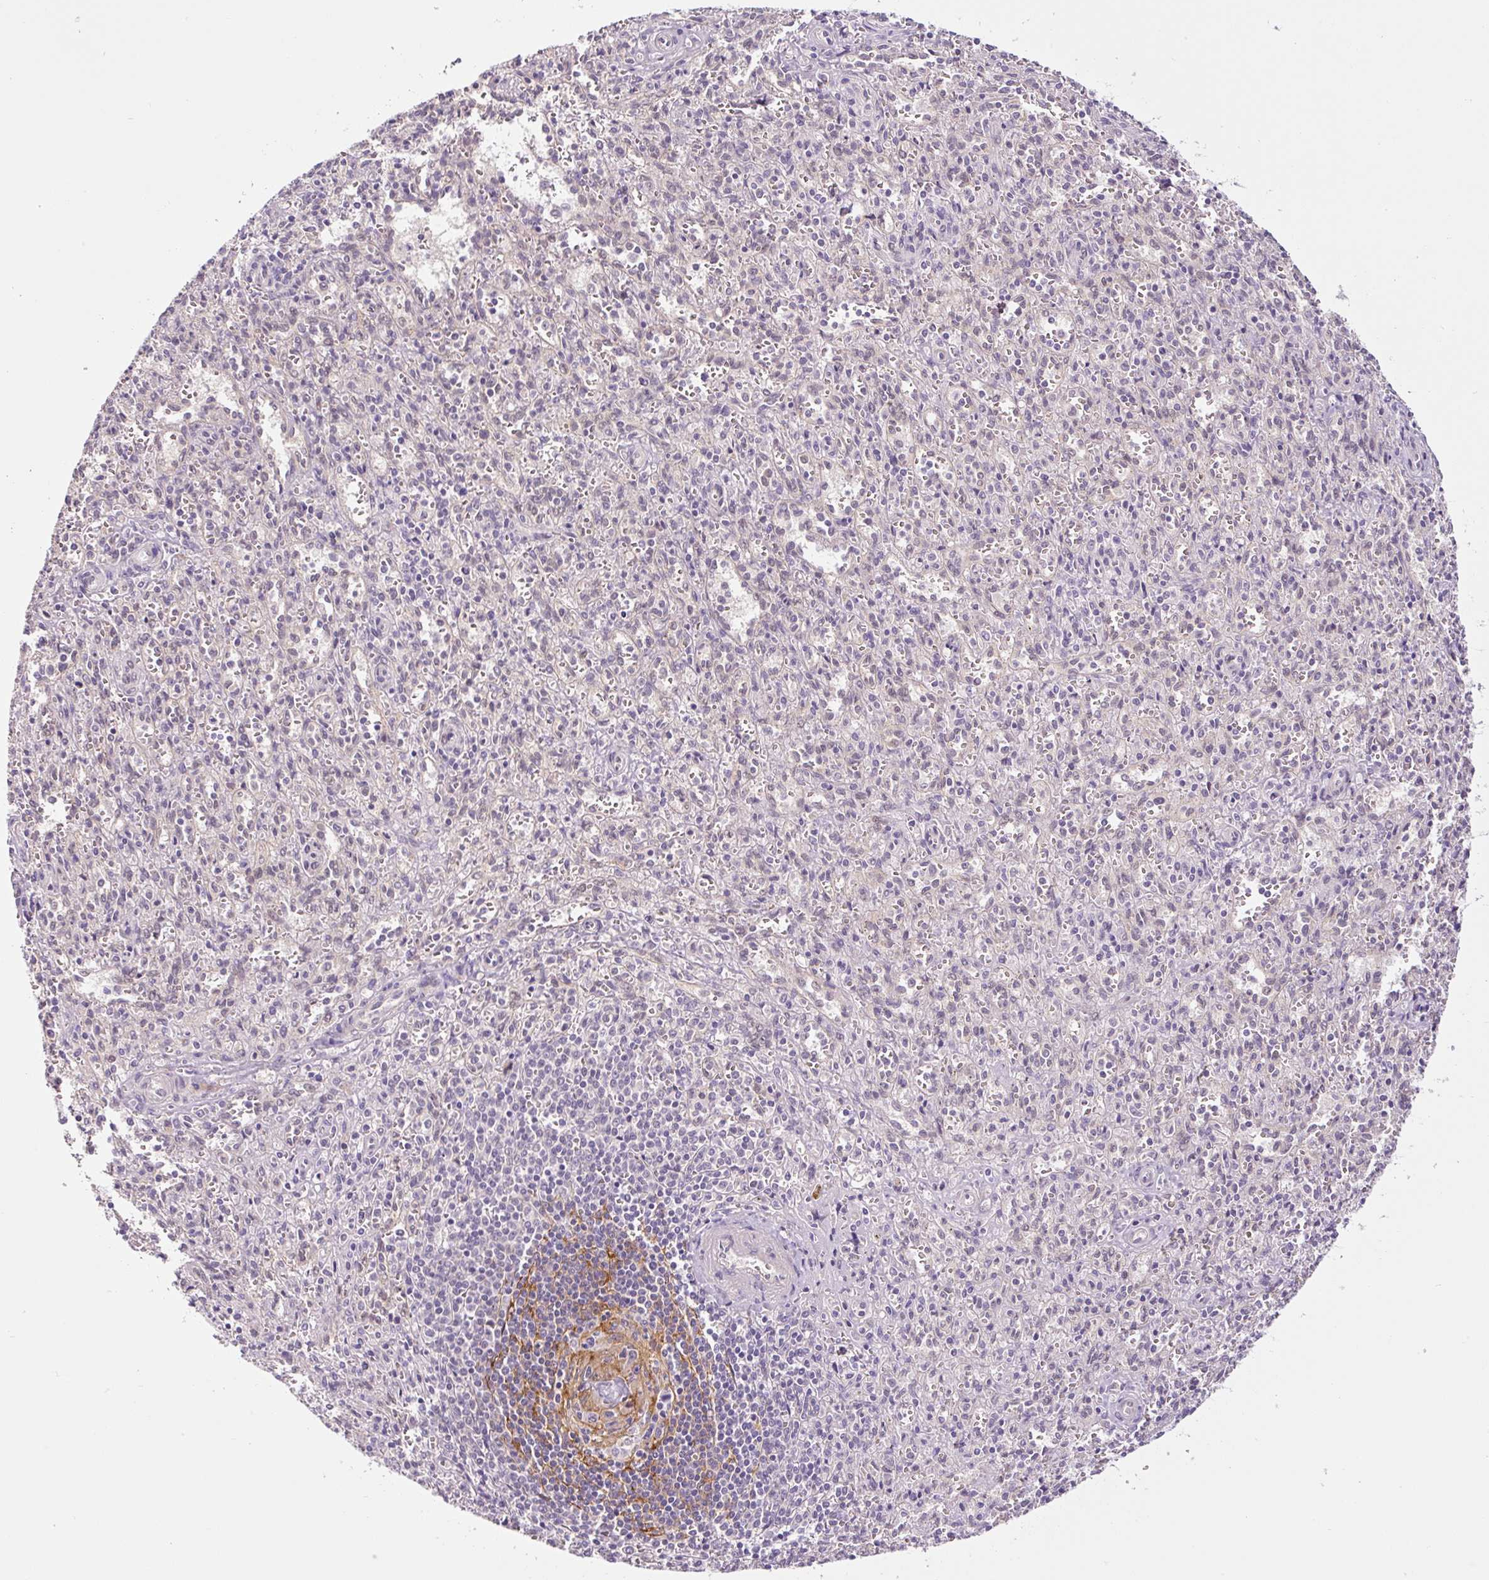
{"staining": {"intensity": "negative", "quantity": "none", "location": "none"}, "tissue": "spleen", "cell_type": "Cells in red pulp", "image_type": "normal", "snomed": [{"axis": "morphology", "description": "Normal tissue, NOS"}, {"axis": "topography", "description": "Spleen"}], "caption": "A photomicrograph of spleen stained for a protein displays no brown staining in cells in red pulp. (DAB (3,3'-diaminobenzidine) immunohistochemistry (IHC), high magnification).", "gene": "PRKAA2", "patient": {"sex": "female", "age": 26}}